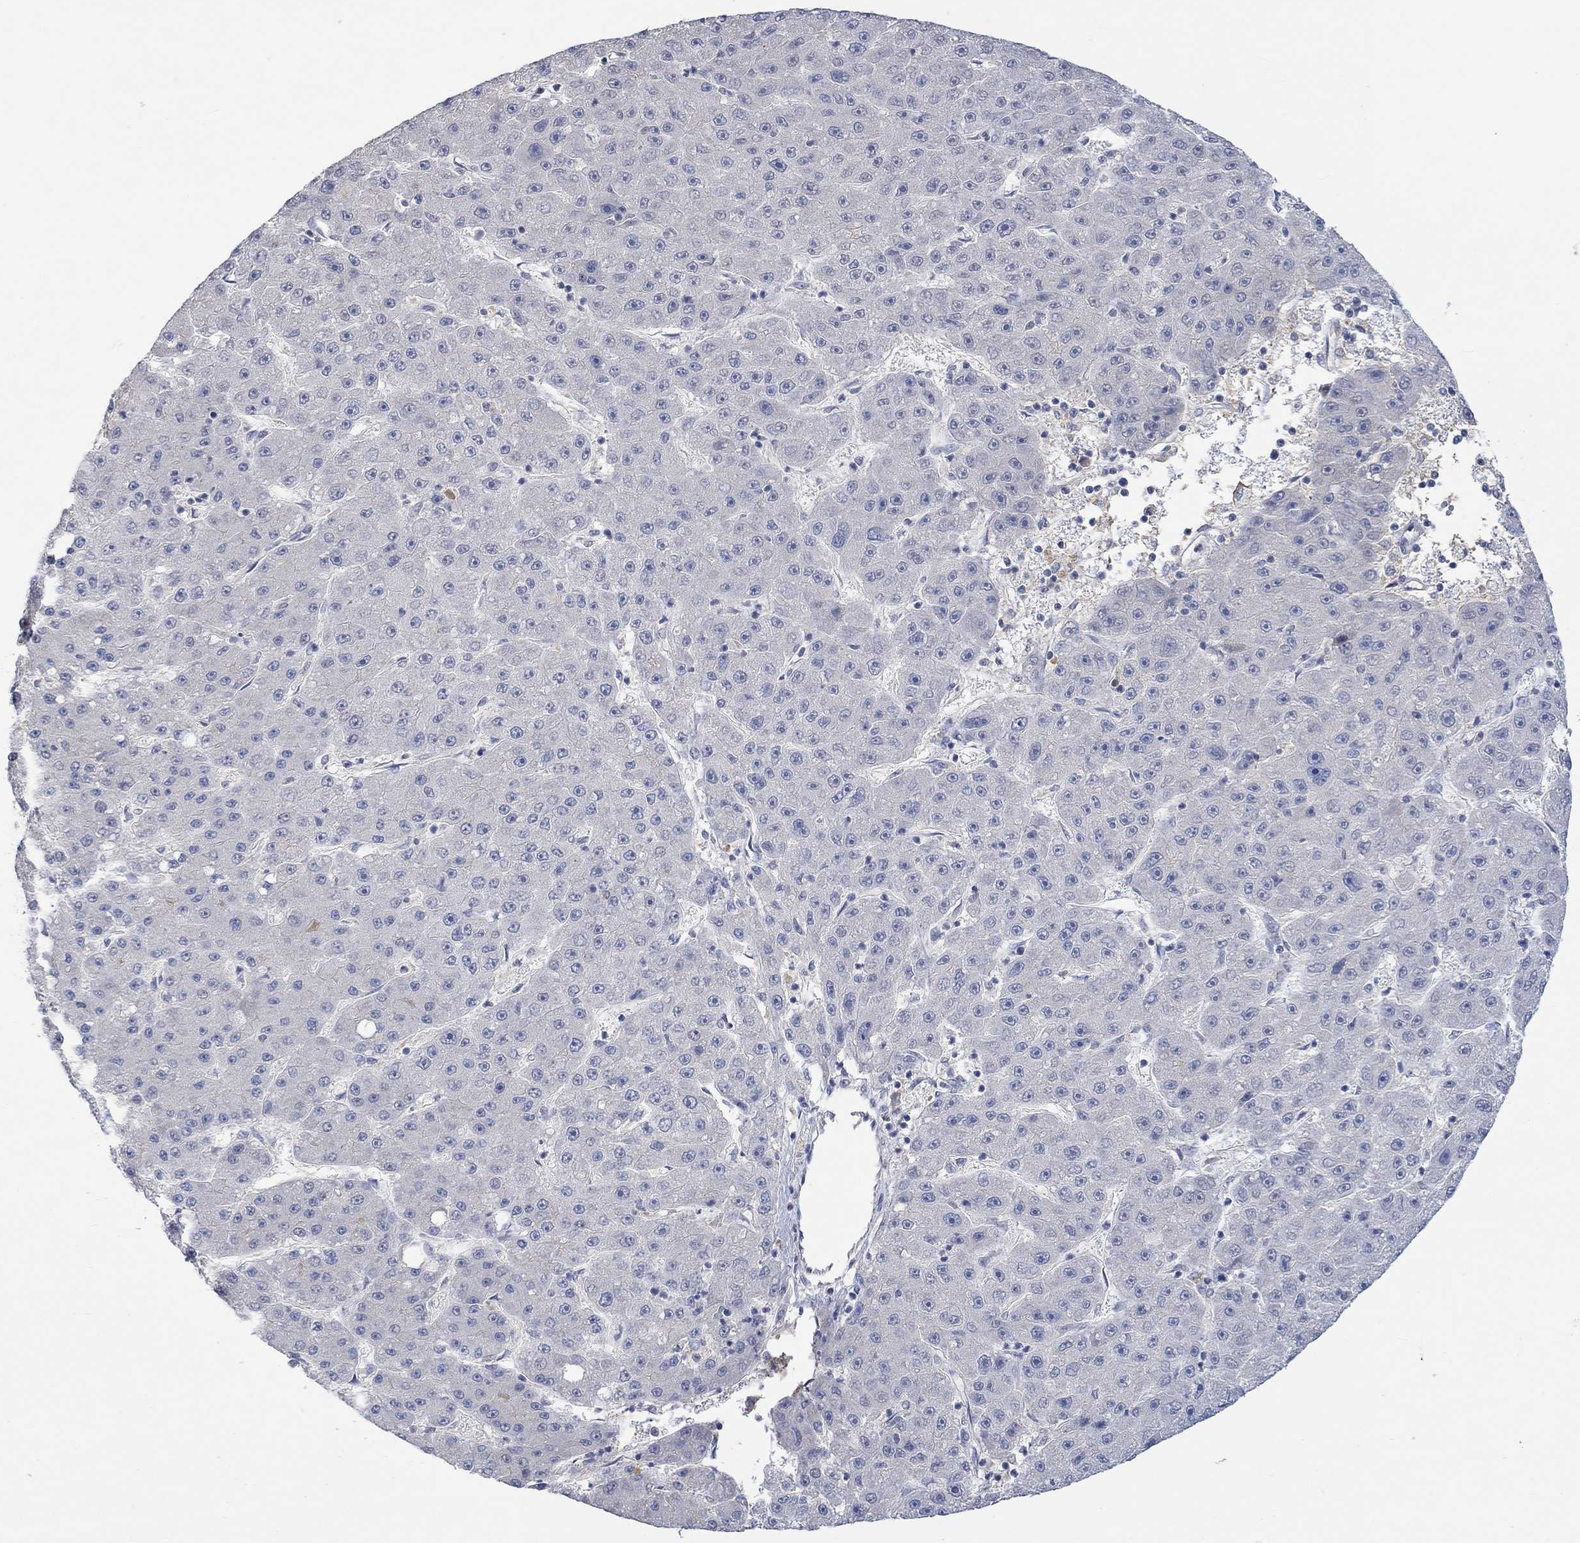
{"staining": {"intensity": "negative", "quantity": "none", "location": "none"}, "tissue": "liver cancer", "cell_type": "Tumor cells", "image_type": "cancer", "snomed": [{"axis": "morphology", "description": "Carcinoma, Hepatocellular, NOS"}, {"axis": "topography", "description": "Liver"}], "caption": "Immunohistochemical staining of liver cancer (hepatocellular carcinoma) shows no significant expression in tumor cells.", "gene": "MSTN", "patient": {"sex": "male", "age": 67}}